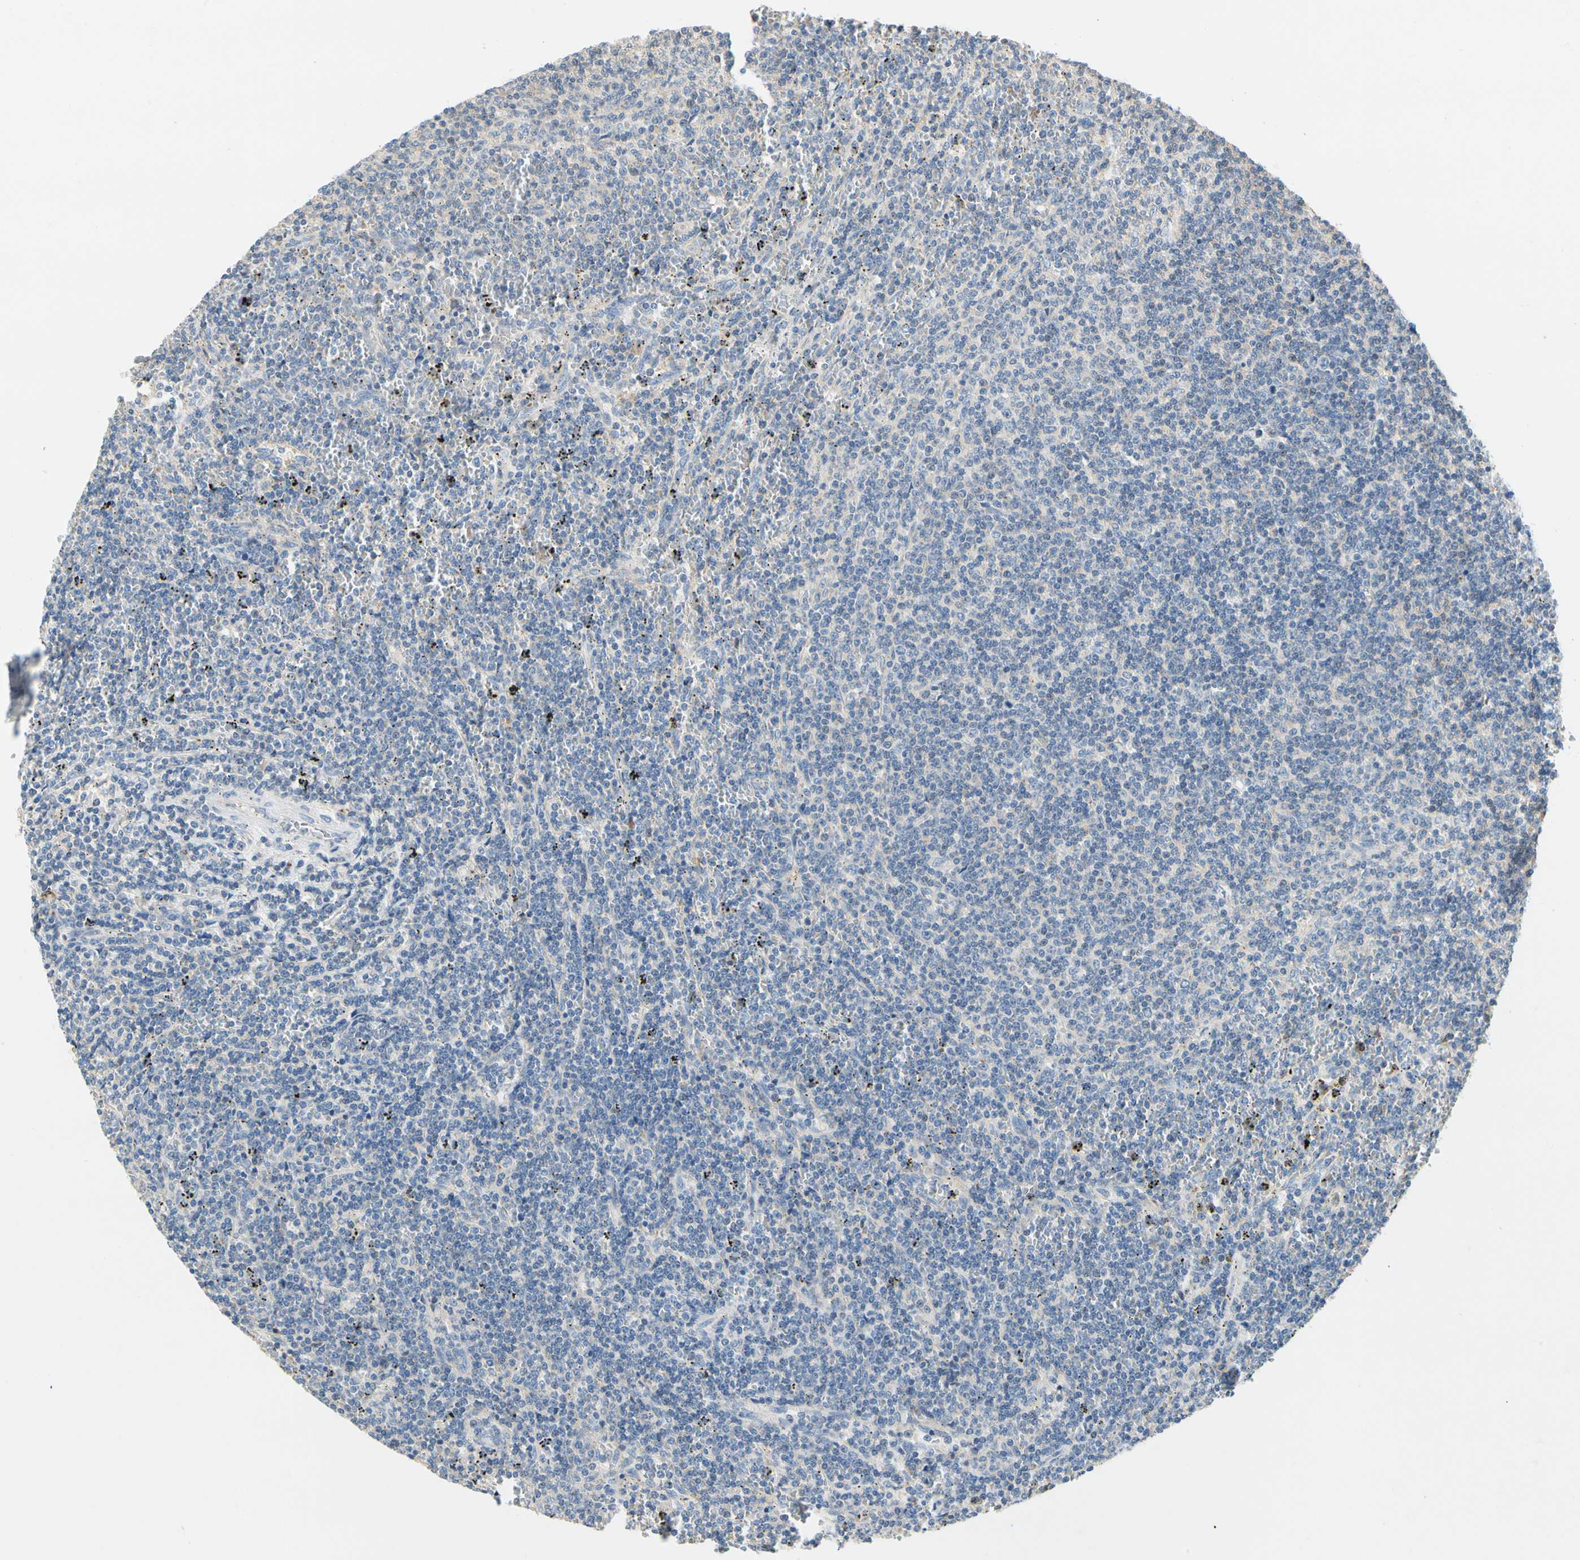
{"staining": {"intensity": "negative", "quantity": "none", "location": "none"}, "tissue": "lymphoma", "cell_type": "Tumor cells", "image_type": "cancer", "snomed": [{"axis": "morphology", "description": "Malignant lymphoma, non-Hodgkin's type, Low grade"}, {"axis": "topography", "description": "Spleen"}], "caption": "The IHC micrograph has no significant staining in tumor cells of malignant lymphoma, non-Hodgkin's type (low-grade) tissue.", "gene": "CCM2L", "patient": {"sex": "female", "age": 50}}